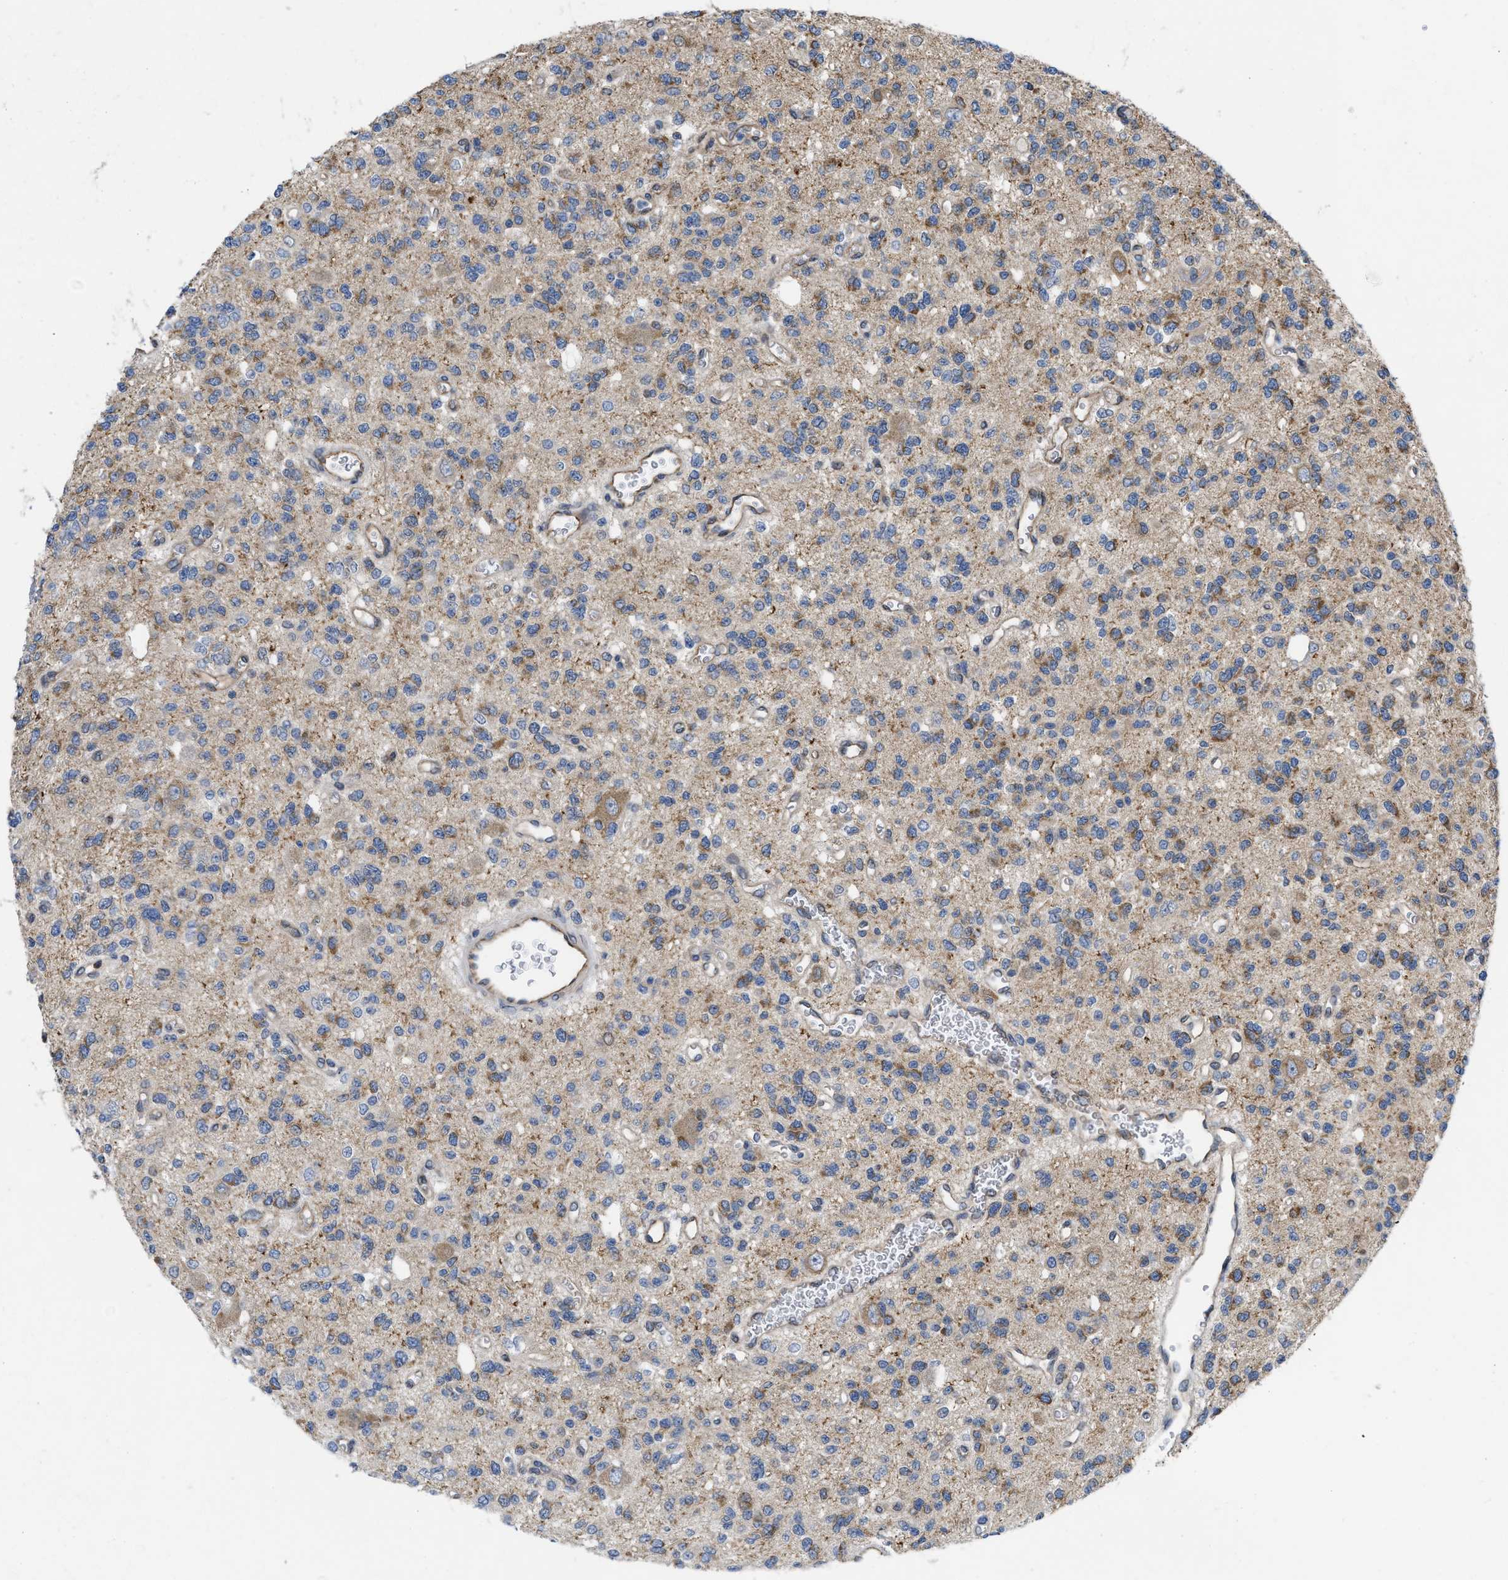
{"staining": {"intensity": "moderate", "quantity": "<25%", "location": "cytoplasmic/membranous"}, "tissue": "glioma", "cell_type": "Tumor cells", "image_type": "cancer", "snomed": [{"axis": "morphology", "description": "Glioma, malignant, Low grade"}, {"axis": "topography", "description": "Brain"}], "caption": "Human malignant glioma (low-grade) stained for a protein (brown) displays moderate cytoplasmic/membranous positive positivity in approximately <25% of tumor cells.", "gene": "EOGT", "patient": {"sex": "male", "age": 38}}